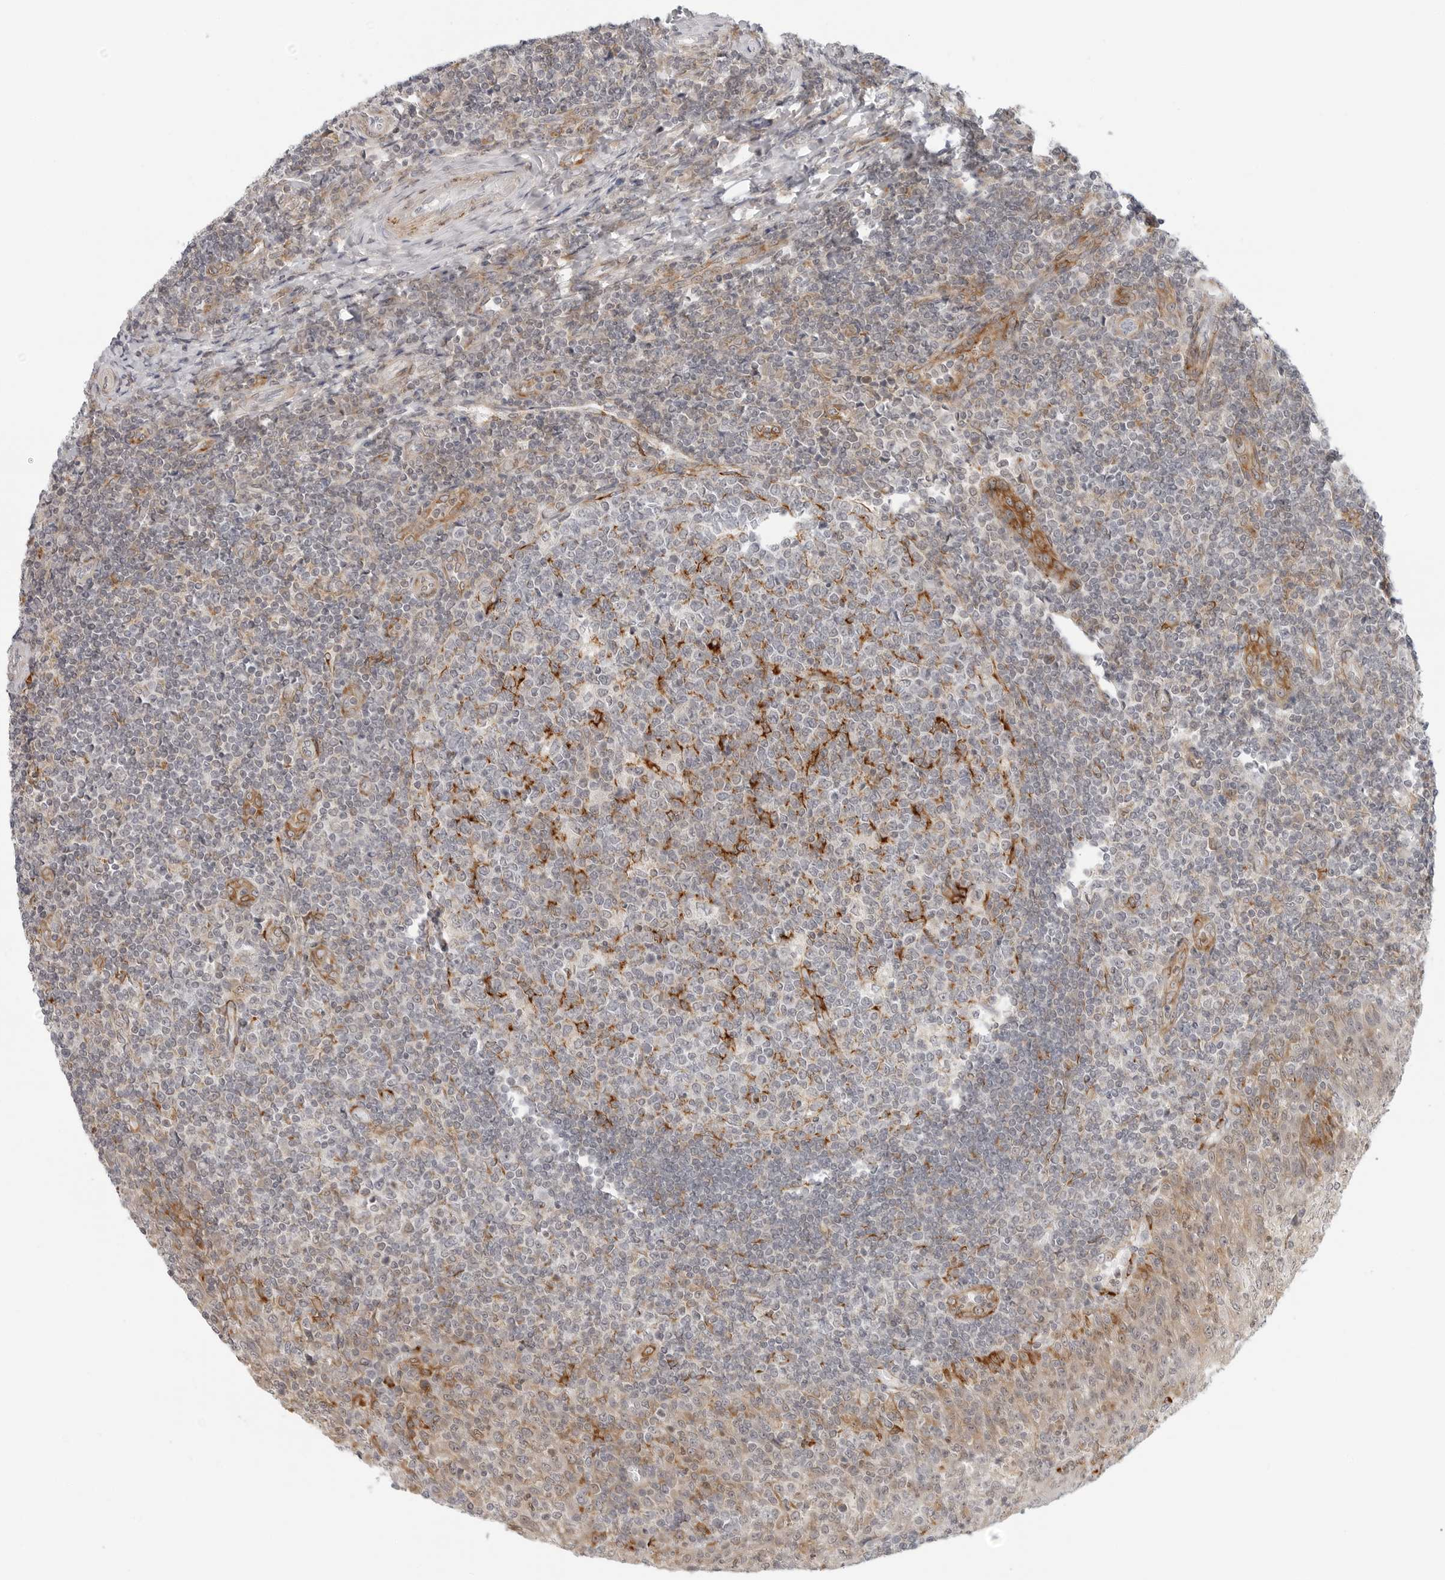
{"staining": {"intensity": "moderate", "quantity": "25%-75%", "location": "cytoplasmic/membranous"}, "tissue": "tonsil", "cell_type": "Germinal center cells", "image_type": "normal", "snomed": [{"axis": "morphology", "description": "Normal tissue, NOS"}, {"axis": "topography", "description": "Tonsil"}], "caption": "IHC staining of benign tonsil, which exhibits medium levels of moderate cytoplasmic/membranous staining in about 25%-75% of germinal center cells indicating moderate cytoplasmic/membranous protein staining. The staining was performed using DAB (3,3'-diaminobenzidine) (brown) for protein detection and nuclei were counterstained in hematoxylin (blue).", "gene": "C1QTNF1", "patient": {"sex": "female", "age": 19}}